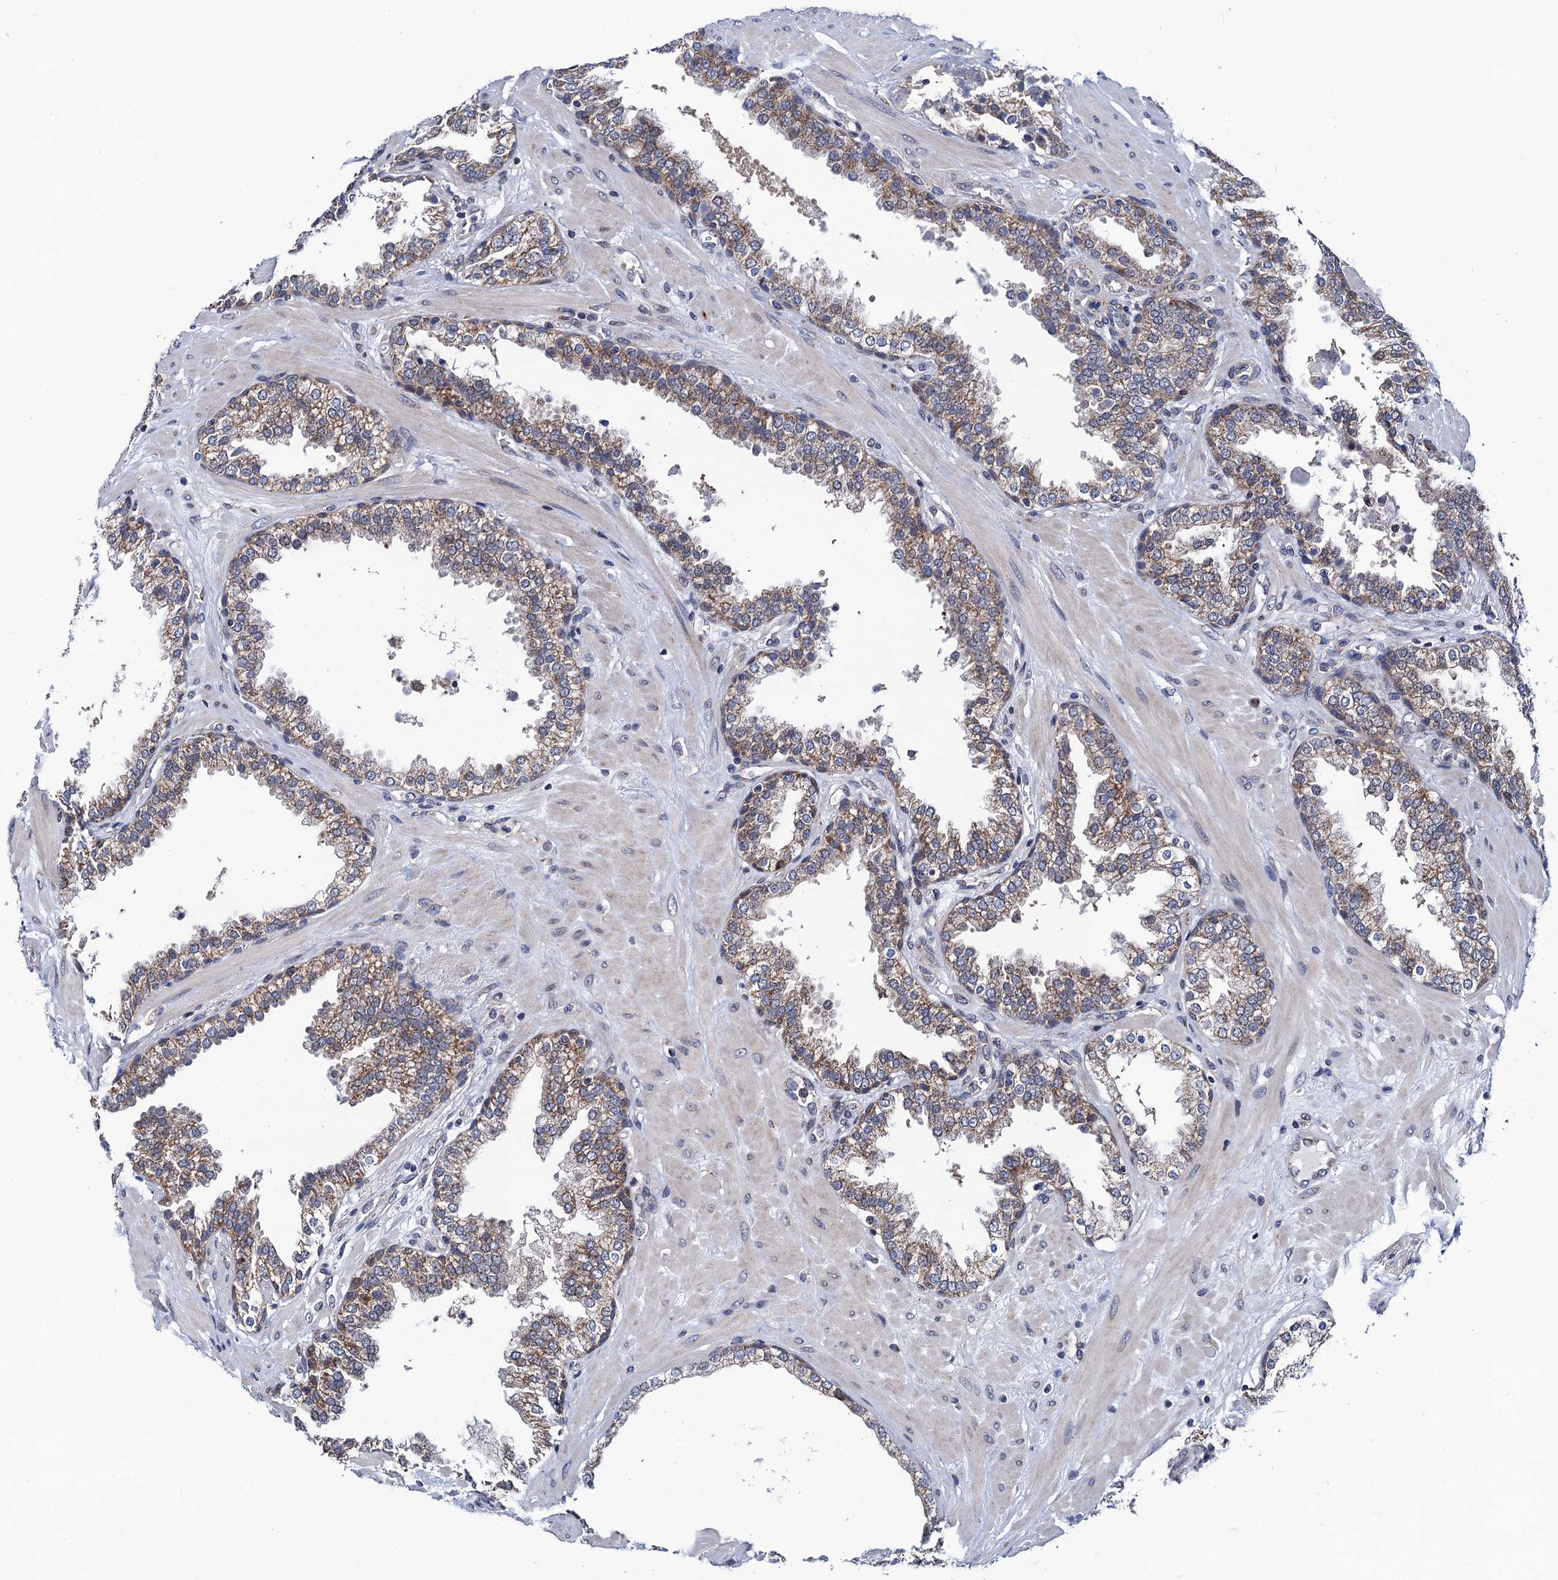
{"staining": {"intensity": "moderate", "quantity": "25%-75%", "location": "cytoplasmic/membranous"}, "tissue": "prostate", "cell_type": "Glandular cells", "image_type": "normal", "snomed": [{"axis": "morphology", "description": "Normal tissue, NOS"}, {"axis": "topography", "description": "Prostate"}], "caption": "Brown immunohistochemical staining in benign prostate displays moderate cytoplasmic/membranous staining in approximately 25%-75% of glandular cells. (IHC, brightfield microscopy, high magnification).", "gene": "PTCD3", "patient": {"sex": "male", "age": 51}}